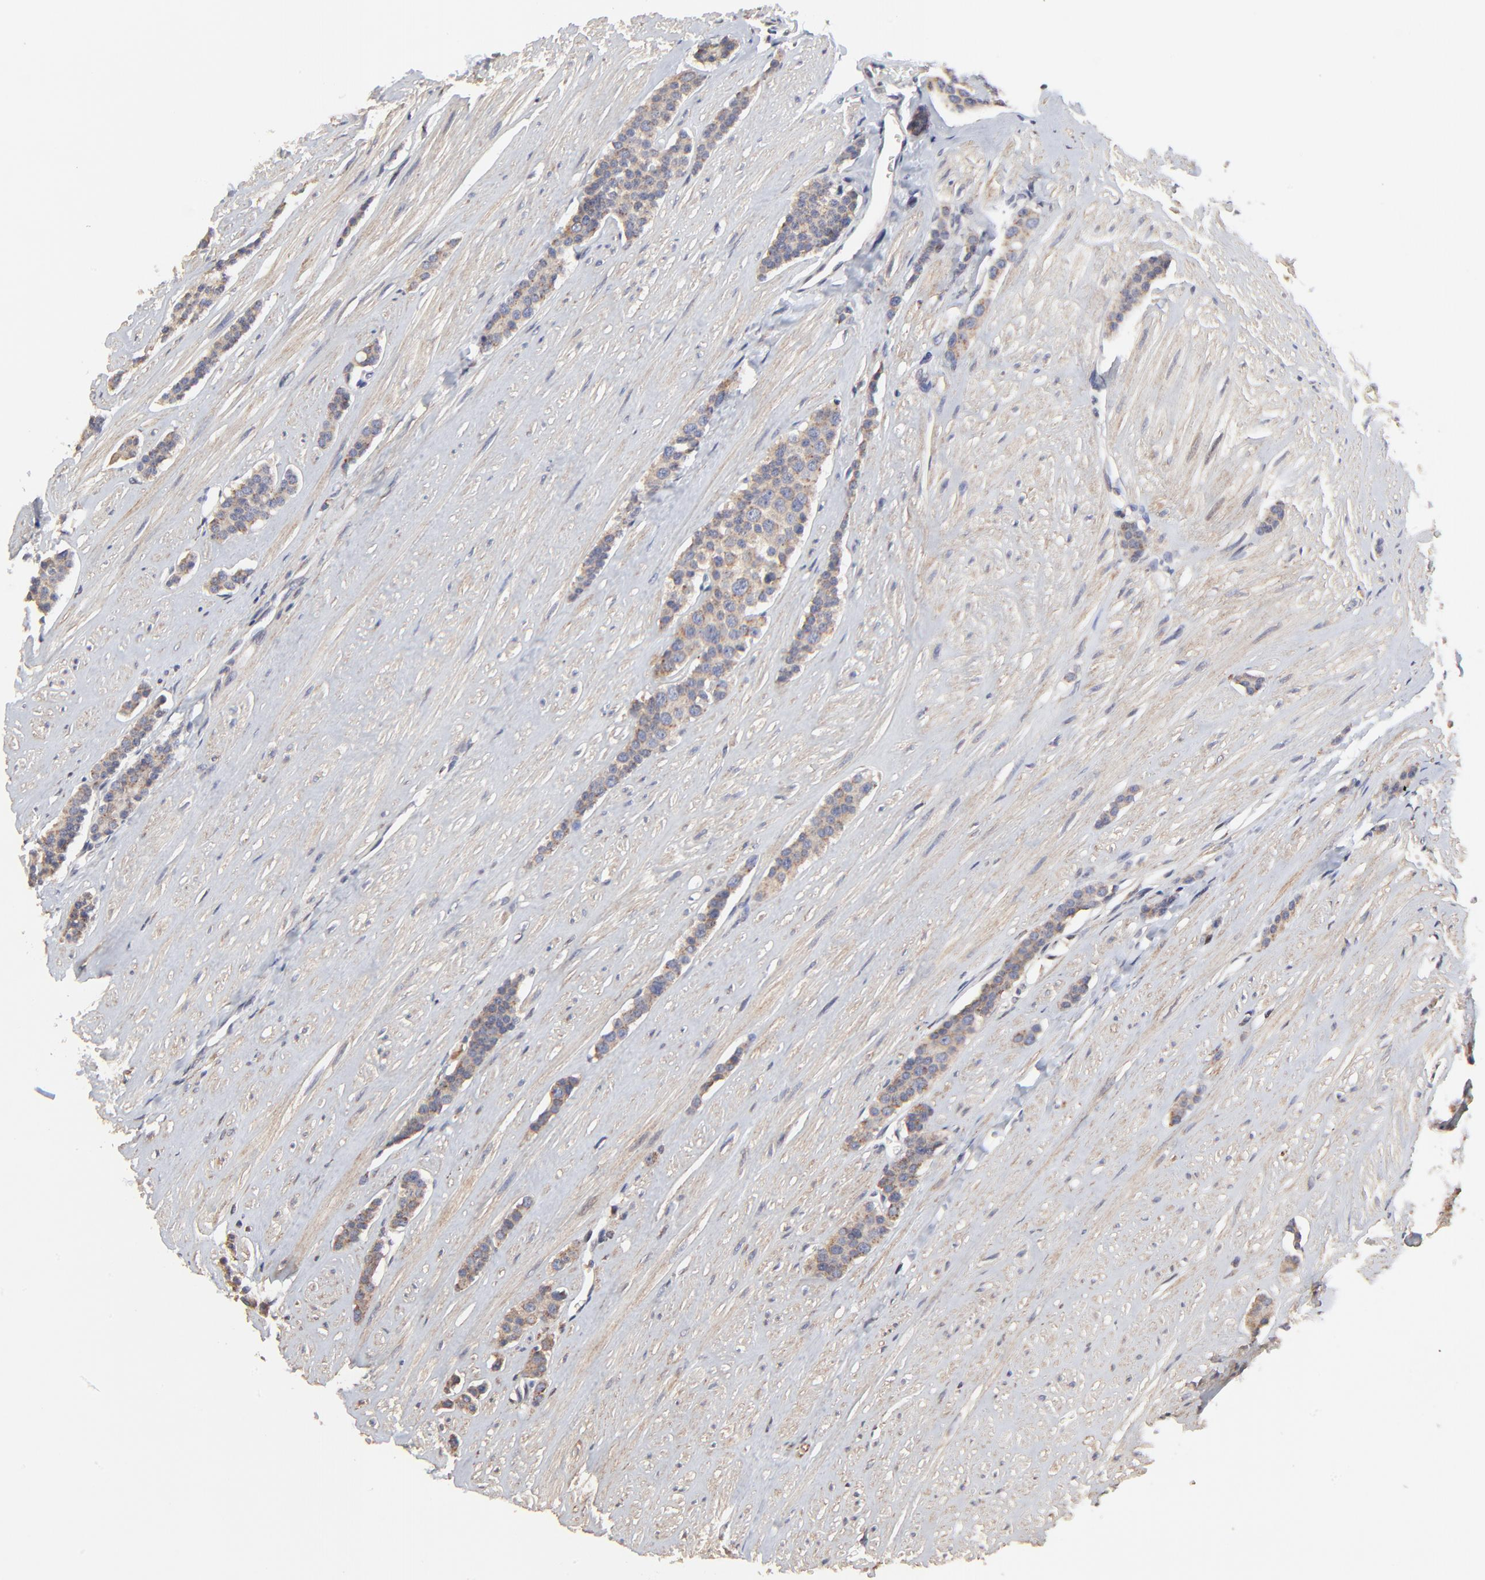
{"staining": {"intensity": "moderate", "quantity": ">75%", "location": "cytoplasmic/membranous"}, "tissue": "carcinoid", "cell_type": "Tumor cells", "image_type": "cancer", "snomed": [{"axis": "morphology", "description": "Carcinoid, malignant, NOS"}, {"axis": "topography", "description": "Small intestine"}], "caption": "A brown stain shows moderate cytoplasmic/membranous positivity of a protein in human malignant carcinoid tumor cells. (IHC, brightfield microscopy, high magnification).", "gene": "ELP2", "patient": {"sex": "male", "age": 60}}